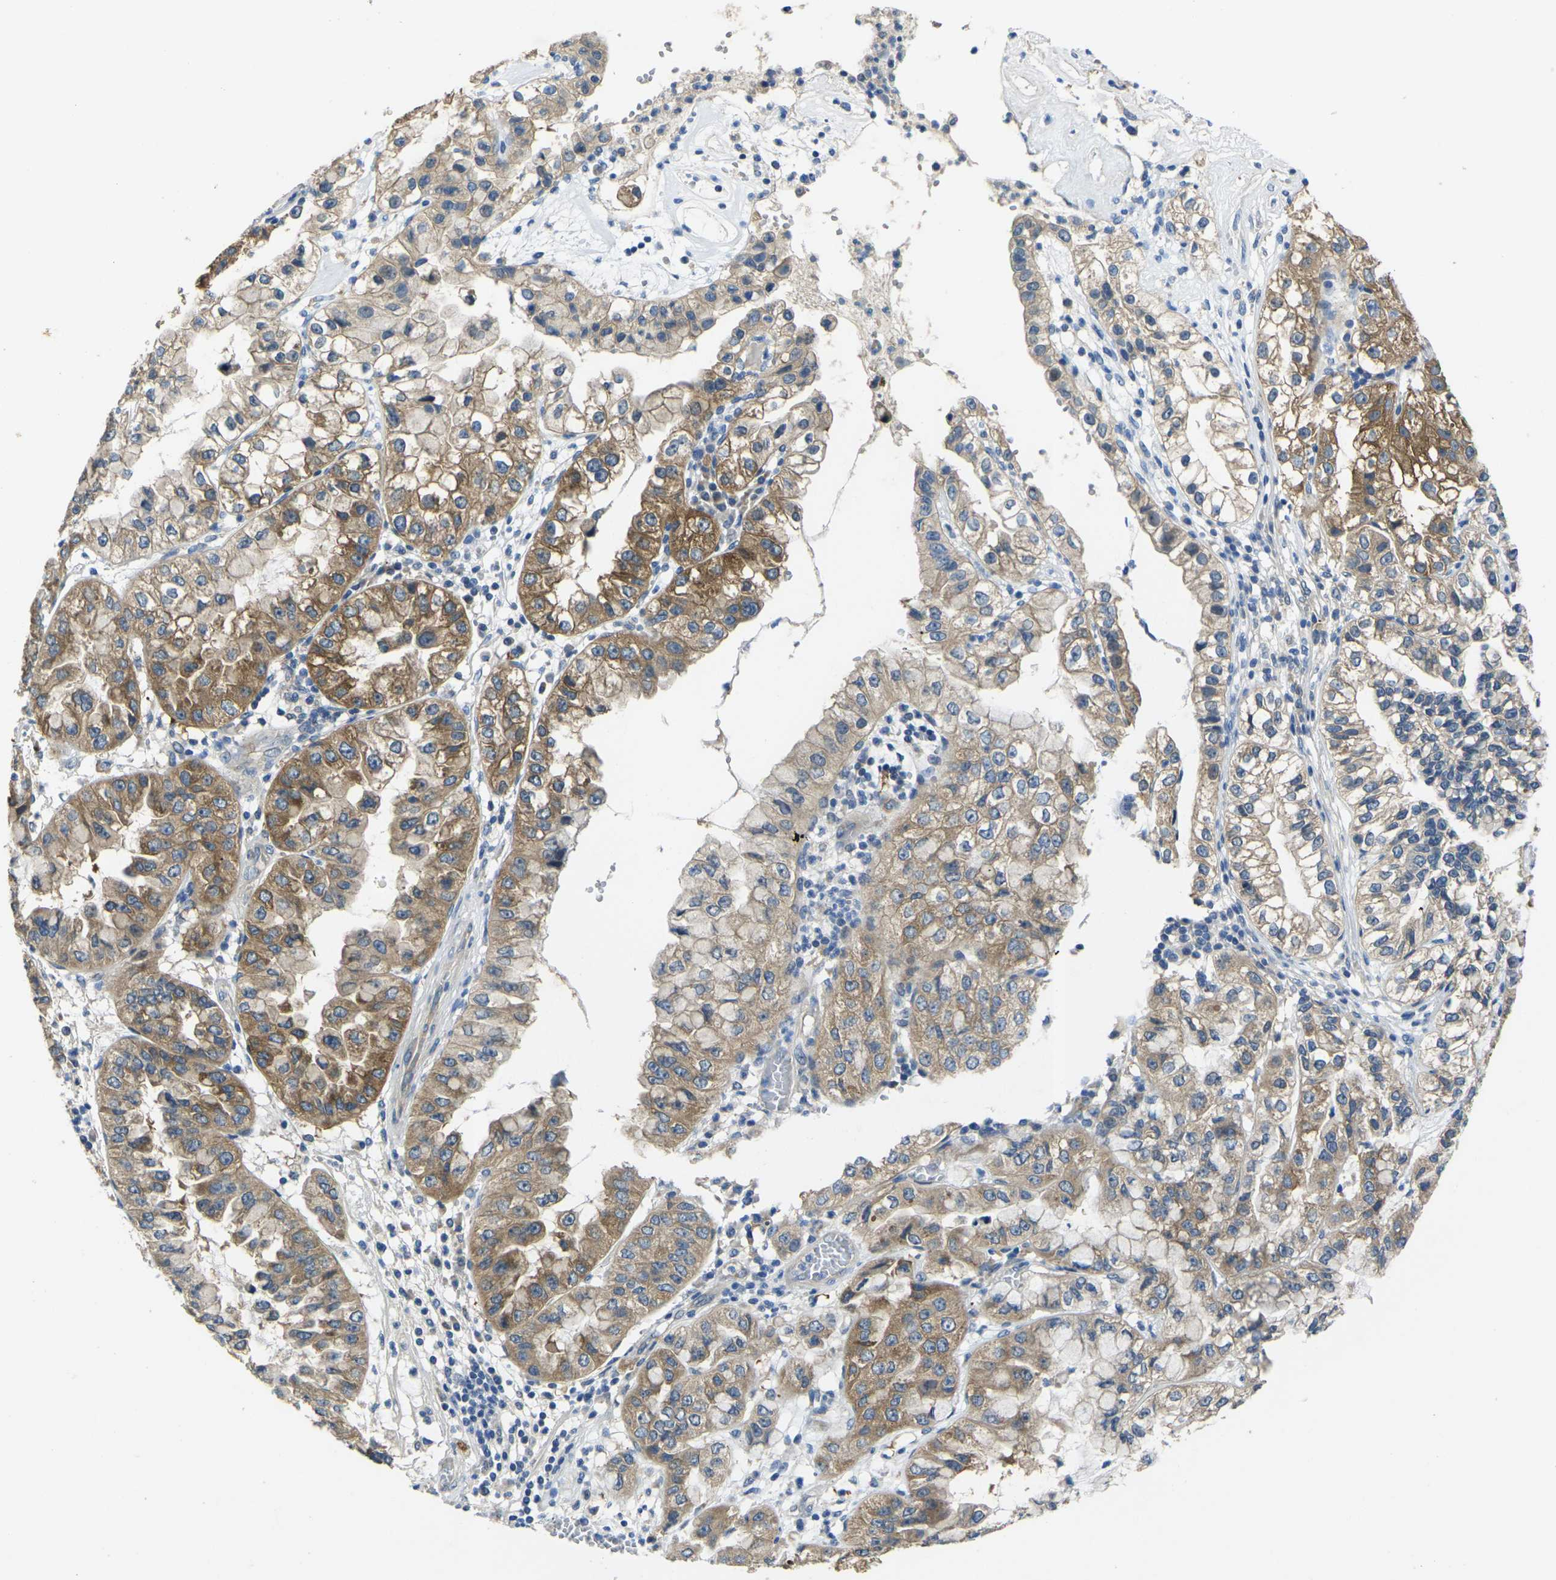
{"staining": {"intensity": "moderate", "quantity": ">75%", "location": "cytoplasmic/membranous"}, "tissue": "liver cancer", "cell_type": "Tumor cells", "image_type": "cancer", "snomed": [{"axis": "morphology", "description": "Cholangiocarcinoma"}, {"axis": "topography", "description": "Liver"}], "caption": "Moderate cytoplasmic/membranous expression for a protein is appreciated in approximately >75% of tumor cells of liver cholangiocarcinoma using immunohistochemistry.", "gene": "GNA12", "patient": {"sex": "female", "age": 79}}